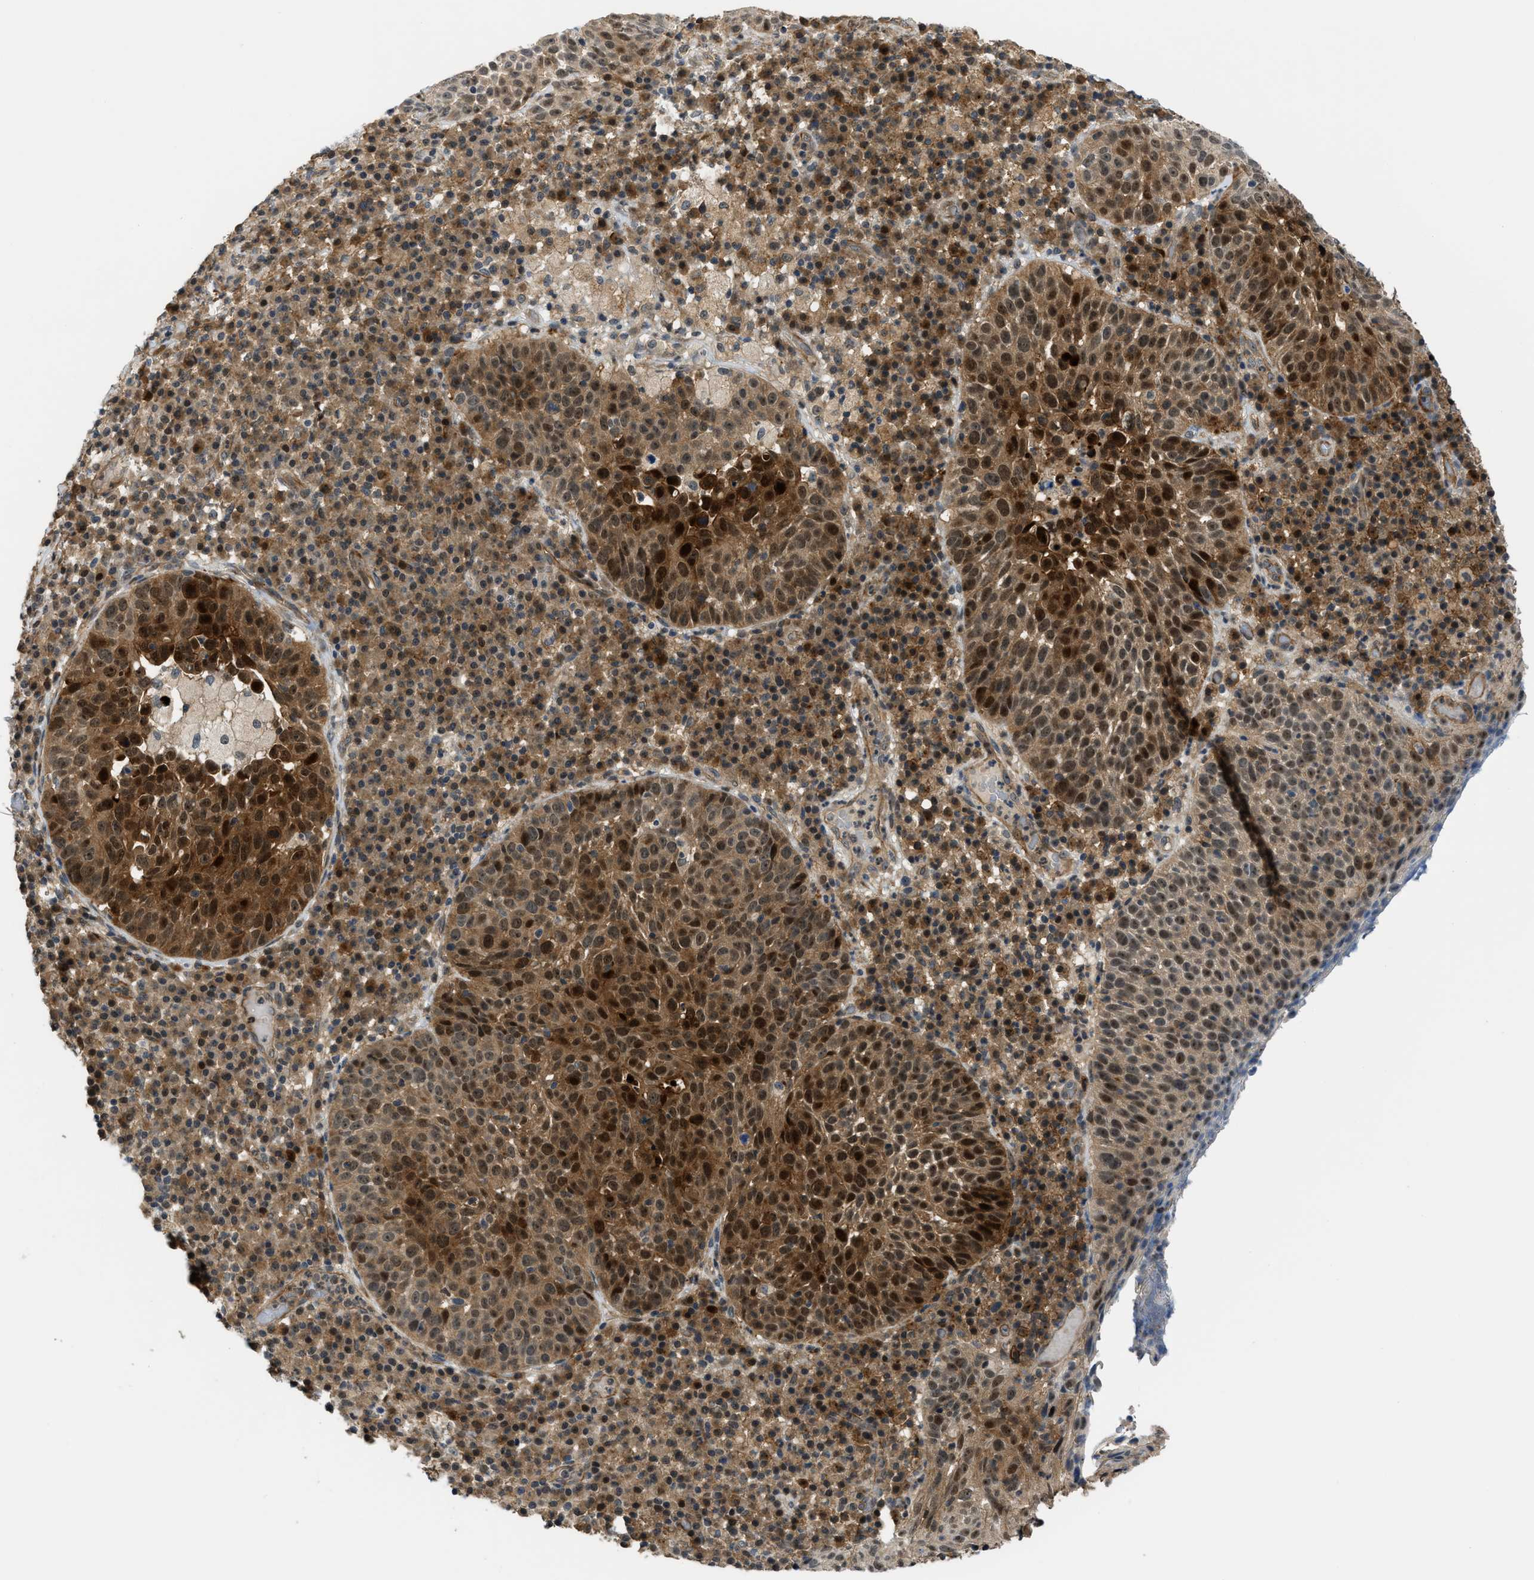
{"staining": {"intensity": "moderate", "quantity": ">75%", "location": "cytoplasmic/membranous,nuclear"}, "tissue": "skin cancer", "cell_type": "Tumor cells", "image_type": "cancer", "snomed": [{"axis": "morphology", "description": "Squamous cell carcinoma in situ, NOS"}, {"axis": "morphology", "description": "Squamous cell carcinoma, NOS"}, {"axis": "topography", "description": "Skin"}], "caption": "Moderate cytoplasmic/membranous and nuclear positivity for a protein is present in approximately >75% of tumor cells of skin cancer using immunohistochemistry (IHC).", "gene": "TRAK2", "patient": {"sex": "male", "age": 93}}